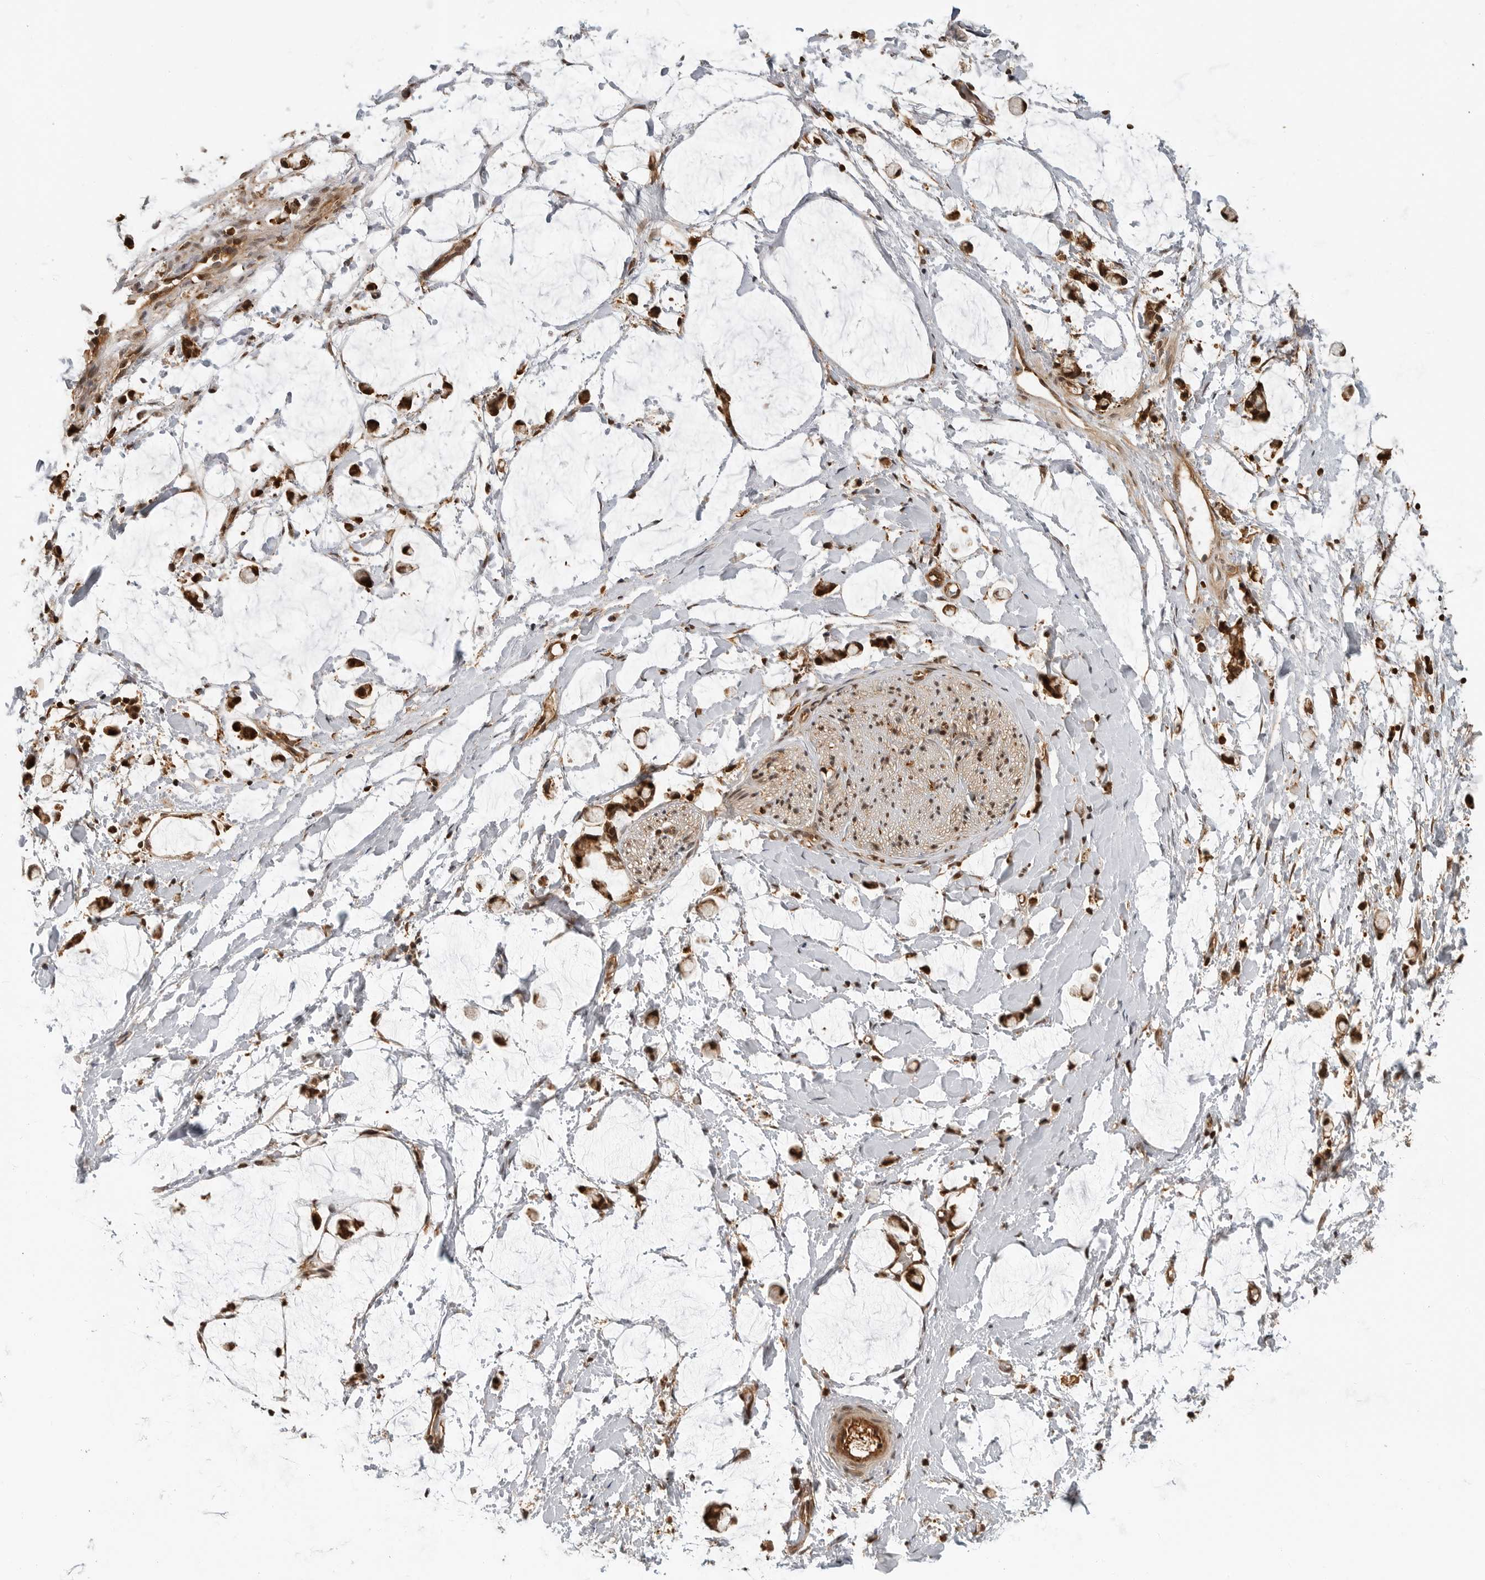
{"staining": {"intensity": "moderate", "quantity": ">75%", "location": "cytoplasmic/membranous,nuclear"}, "tissue": "adipose tissue", "cell_type": "Adipocytes", "image_type": "normal", "snomed": [{"axis": "morphology", "description": "Normal tissue, NOS"}, {"axis": "morphology", "description": "Adenocarcinoma, NOS"}, {"axis": "topography", "description": "Colon"}, {"axis": "topography", "description": "Peripheral nerve tissue"}], "caption": "Human adipose tissue stained for a protein (brown) exhibits moderate cytoplasmic/membranous,nuclear positive staining in about >75% of adipocytes.", "gene": "BMP2K", "patient": {"sex": "male", "age": 14}}